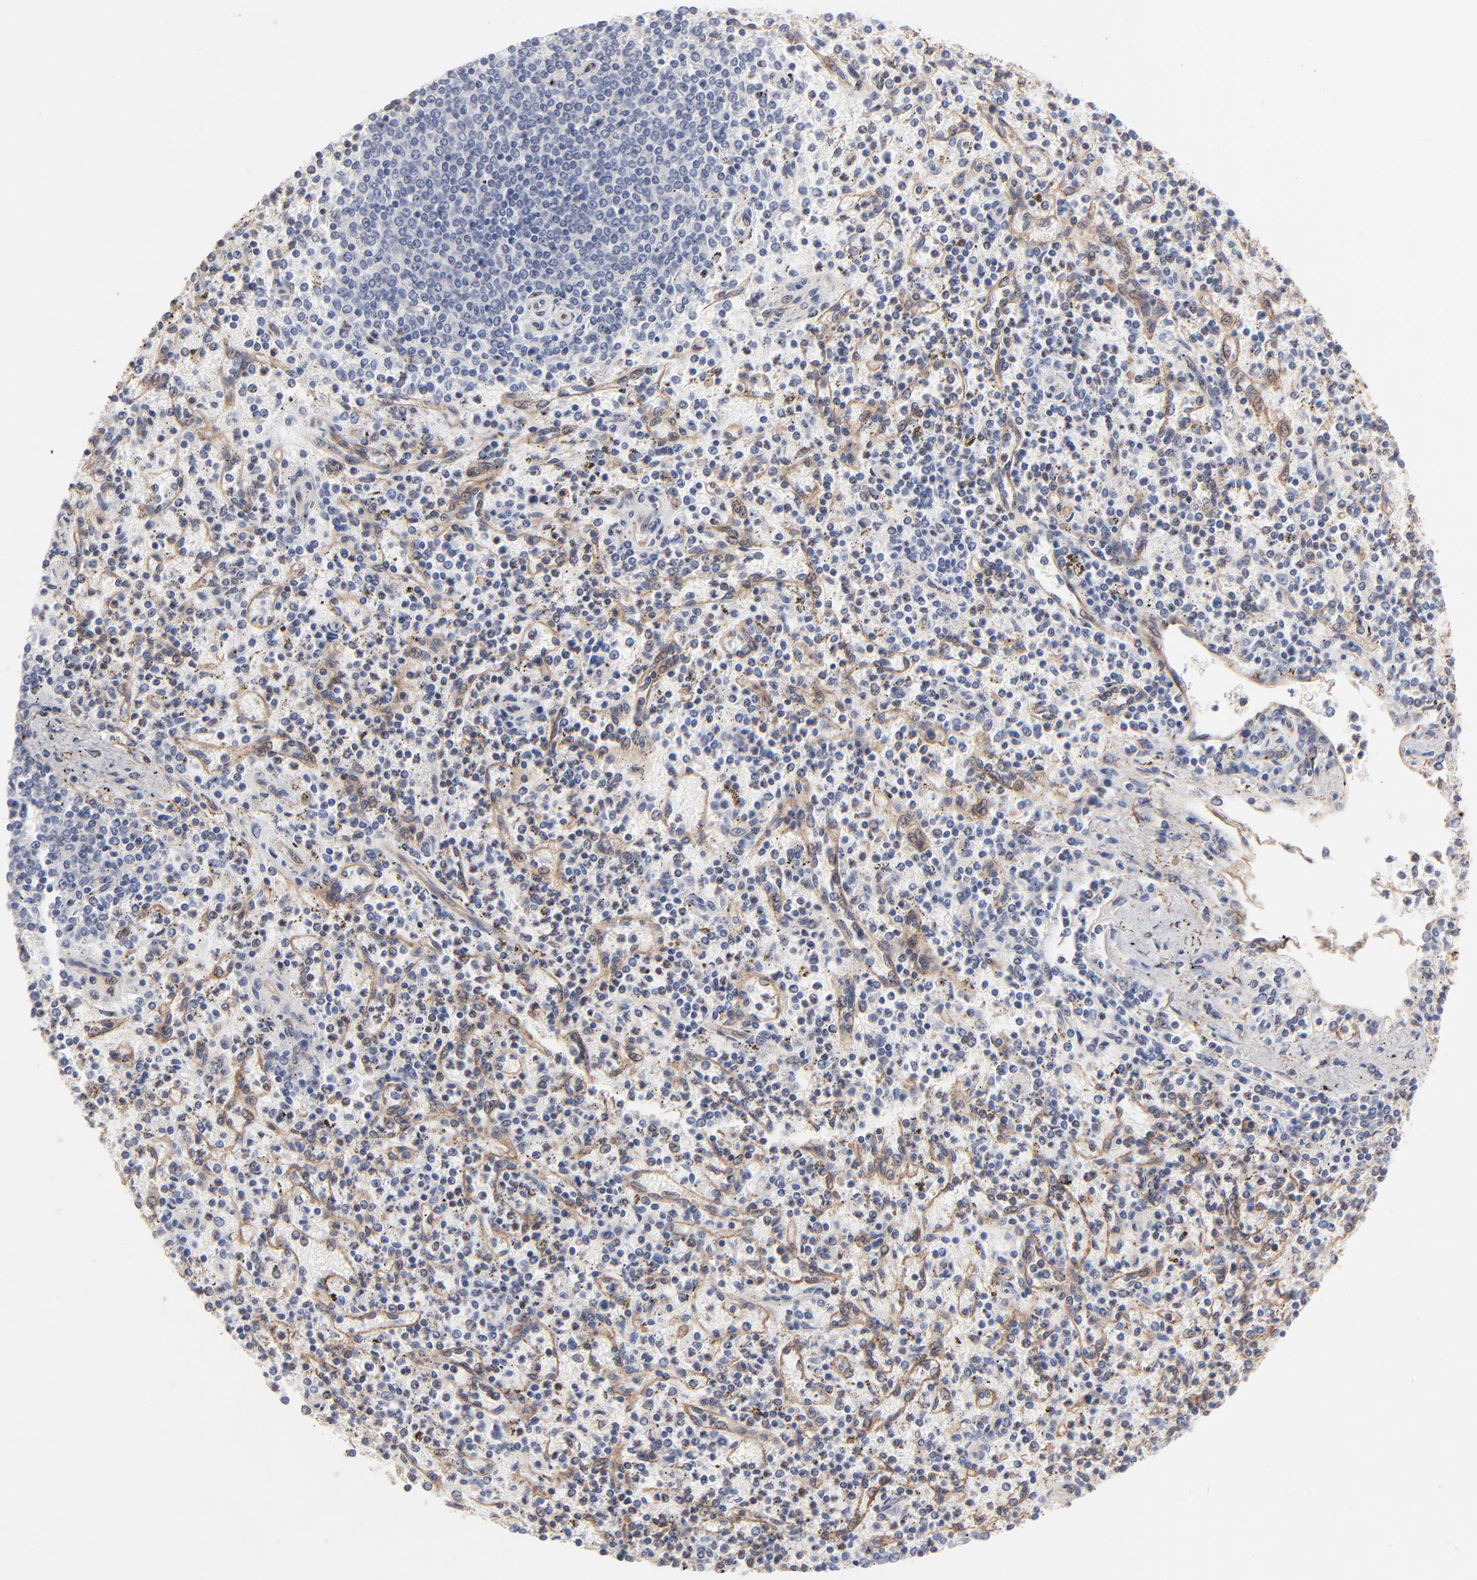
{"staining": {"intensity": "moderate", "quantity": "25%-75%", "location": "cytoplasmic/membranous"}, "tissue": "spleen", "cell_type": "Cells in red pulp", "image_type": "normal", "snomed": [{"axis": "morphology", "description": "Normal tissue, NOS"}, {"axis": "topography", "description": "Spleen"}], "caption": "A histopathology image of human spleen stained for a protein shows moderate cytoplasmic/membranous brown staining in cells in red pulp. (Brightfield microscopy of DAB IHC at high magnification).", "gene": "PXN", "patient": {"sex": "male", "age": 72}}